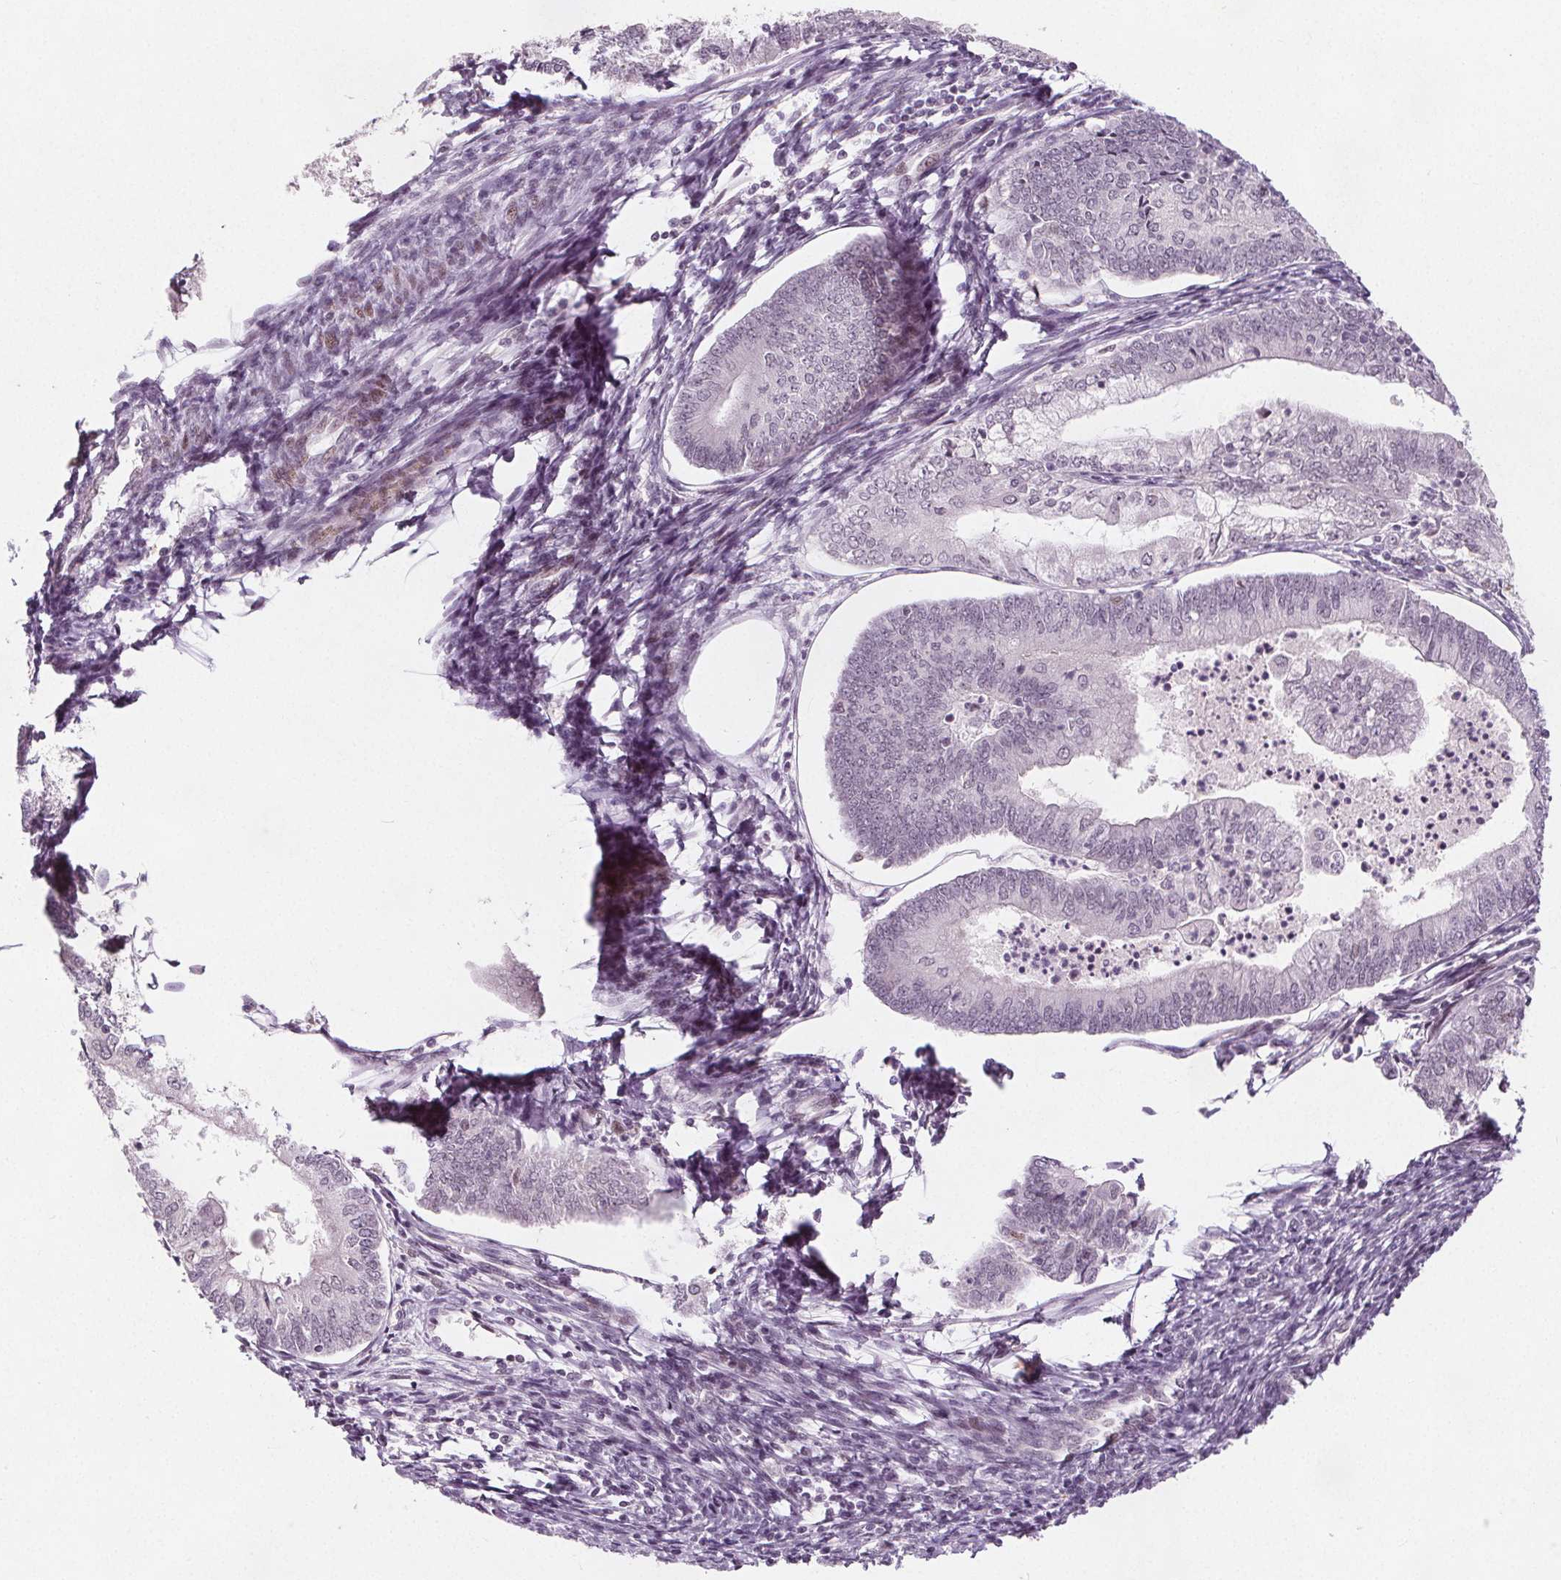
{"staining": {"intensity": "negative", "quantity": "none", "location": "none"}, "tissue": "endometrial cancer", "cell_type": "Tumor cells", "image_type": "cancer", "snomed": [{"axis": "morphology", "description": "Adenocarcinoma, NOS"}, {"axis": "topography", "description": "Endometrium"}], "caption": "DAB (3,3'-diaminobenzidine) immunohistochemical staining of endometrial cancer displays no significant expression in tumor cells.", "gene": "TAF6L", "patient": {"sex": "female", "age": 55}}